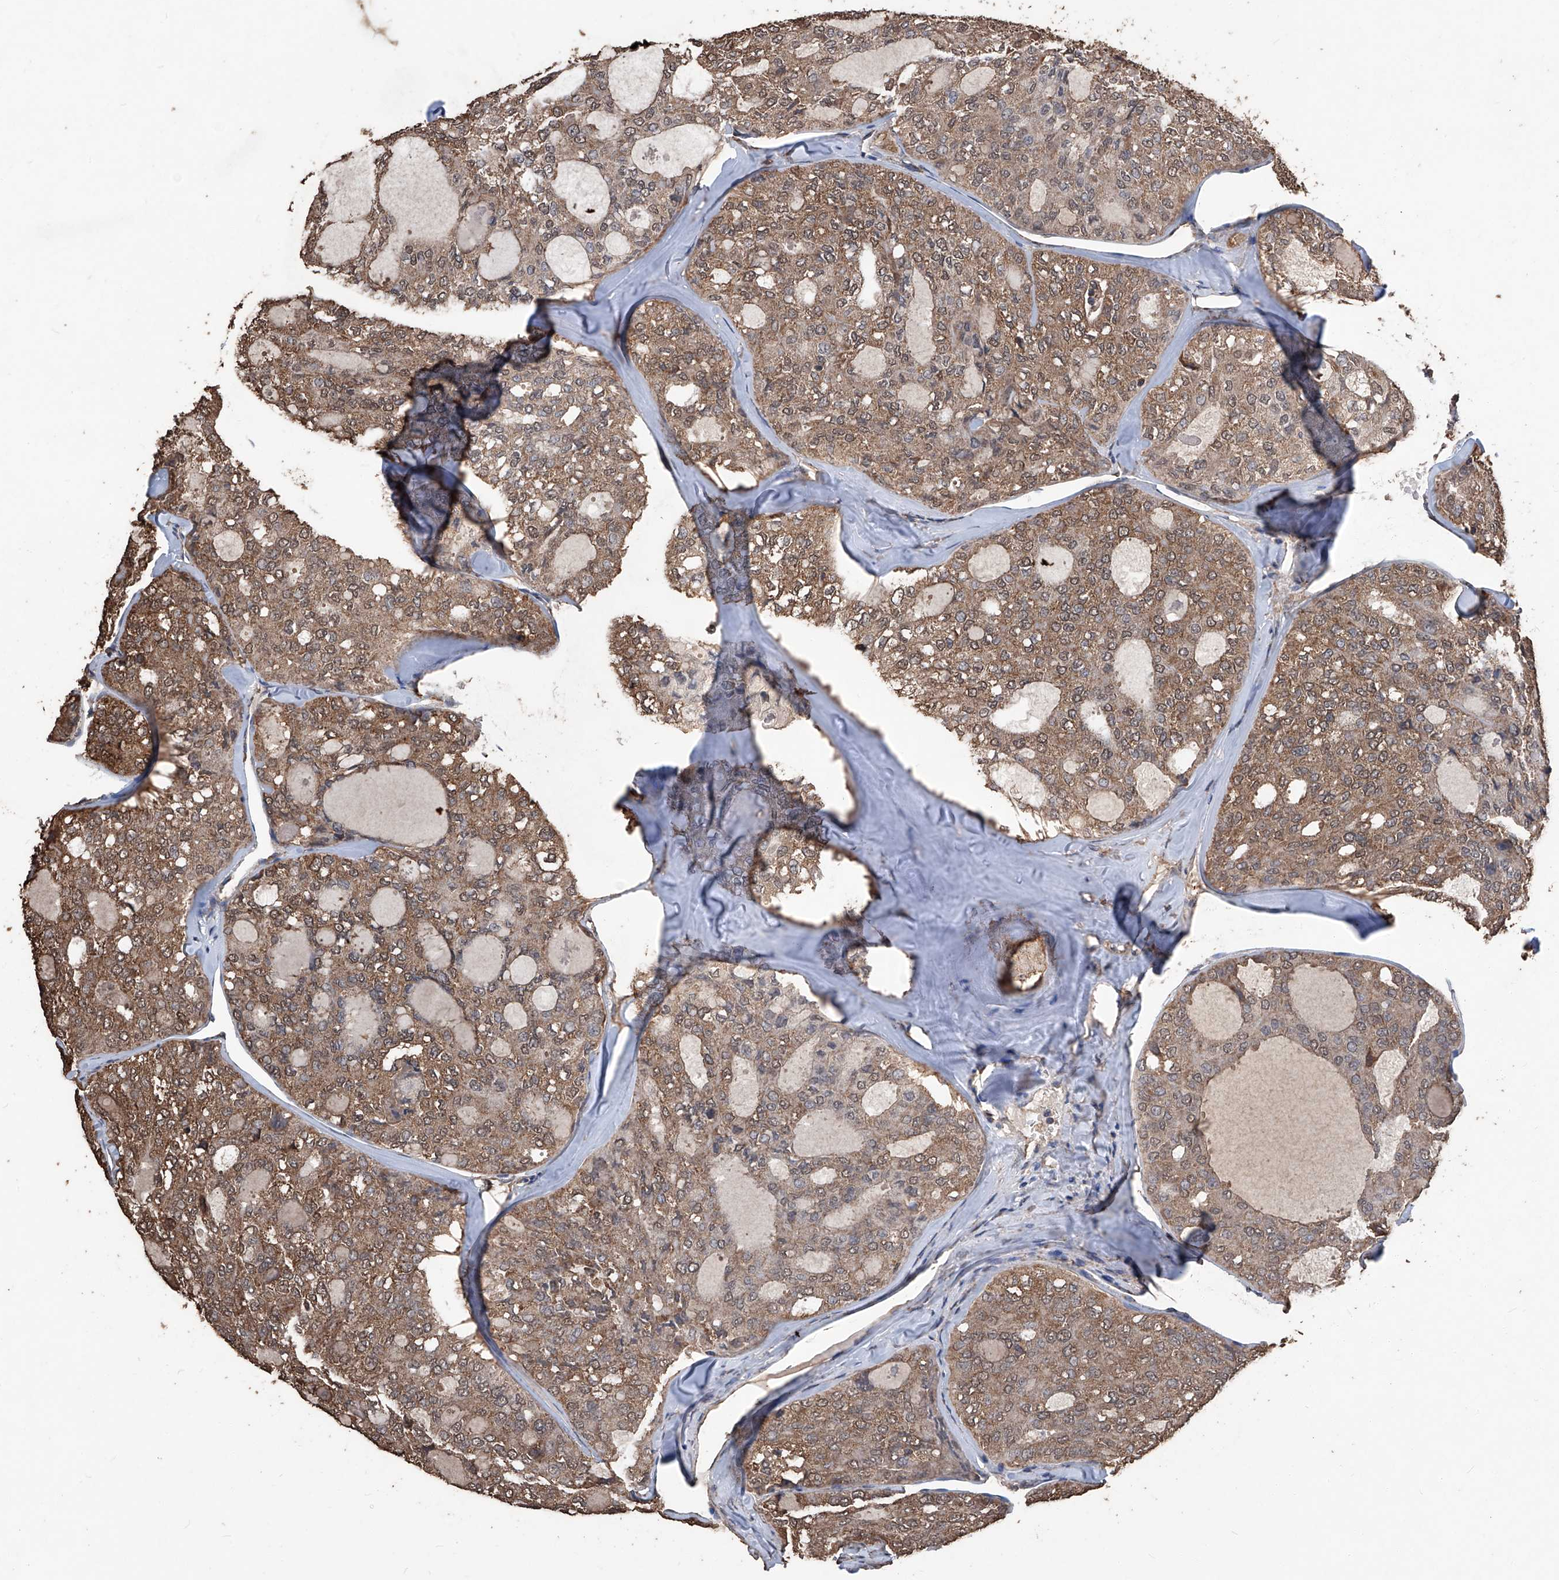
{"staining": {"intensity": "moderate", "quantity": ">75%", "location": "cytoplasmic/membranous"}, "tissue": "thyroid cancer", "cell_type": "Tumor cells", "image_type": "cancer", "snomed": [{"axis": "morphology", "description": "Follicular adenoma carcinoma, NOS"}, {"axis": "topography", "description": "Thyroid gland"}], "caption": "Human follicular adenoma carcinoma (thyroid) stained with a brown dye reveals moderate cytoplasmic/membranous positive staining in about >75% of tumor cells.", "gene": "STARD7", "patient": {"sex": "male", "age": 75}}